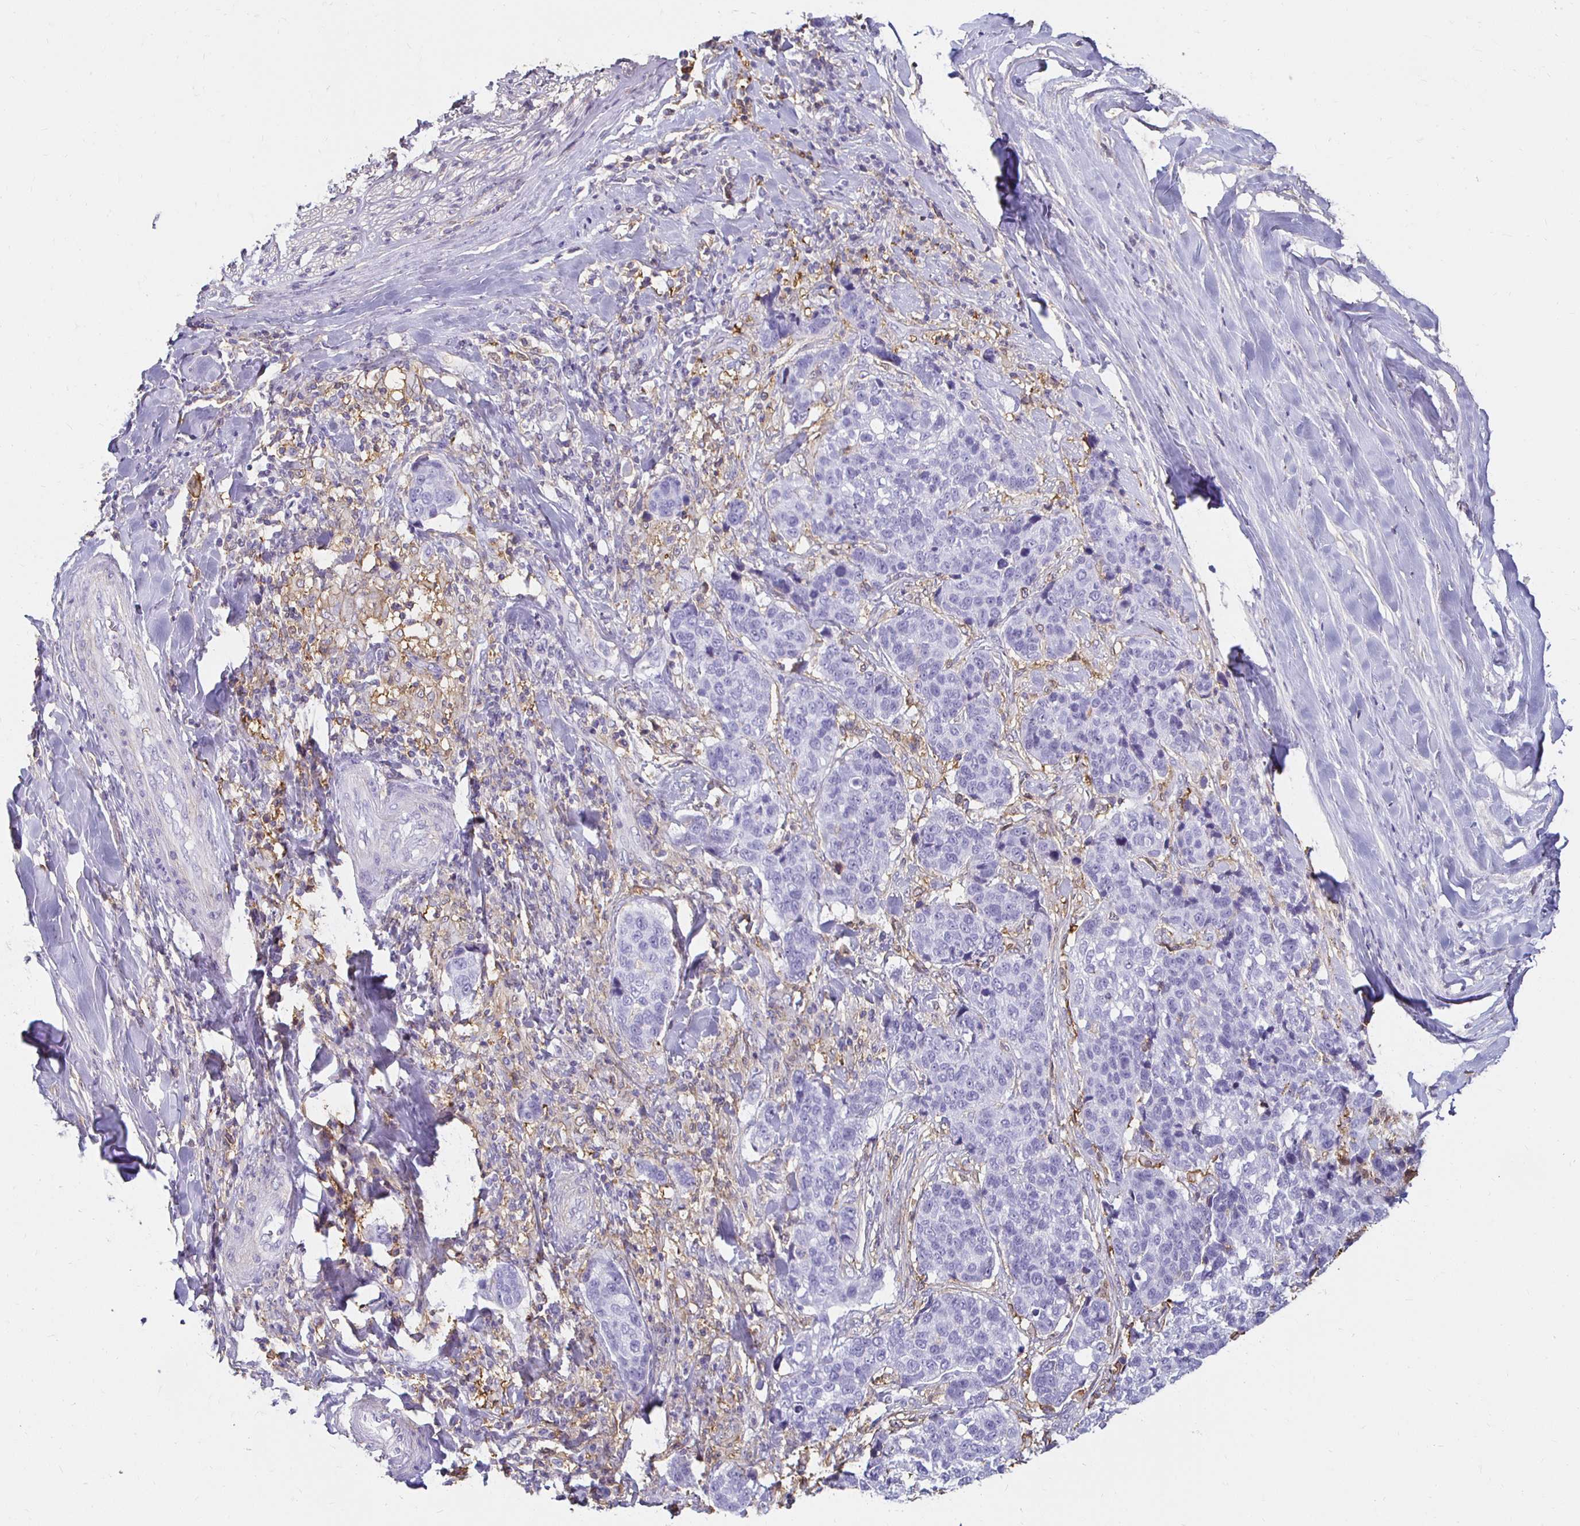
{"staining": {"intensity": "negative", "quantity": "none", "location": "none"}, "tissue": "lung cancer", "cell_type": "Tumor cells", "image_type": "cancer", "snomed": [{"axis": "morphology", "description": "Squamous cell carcinoma, NOS"}, {"axis": "topography", "description": "Lymph node"}, {"axis": "topography", "description": "Lung"}], "caption": "Protein analysis of lung cancer reveals no significant staining in tumor cells.", "gene": "TAS1R3", "patient": {"sex": "male", "age": 61}}